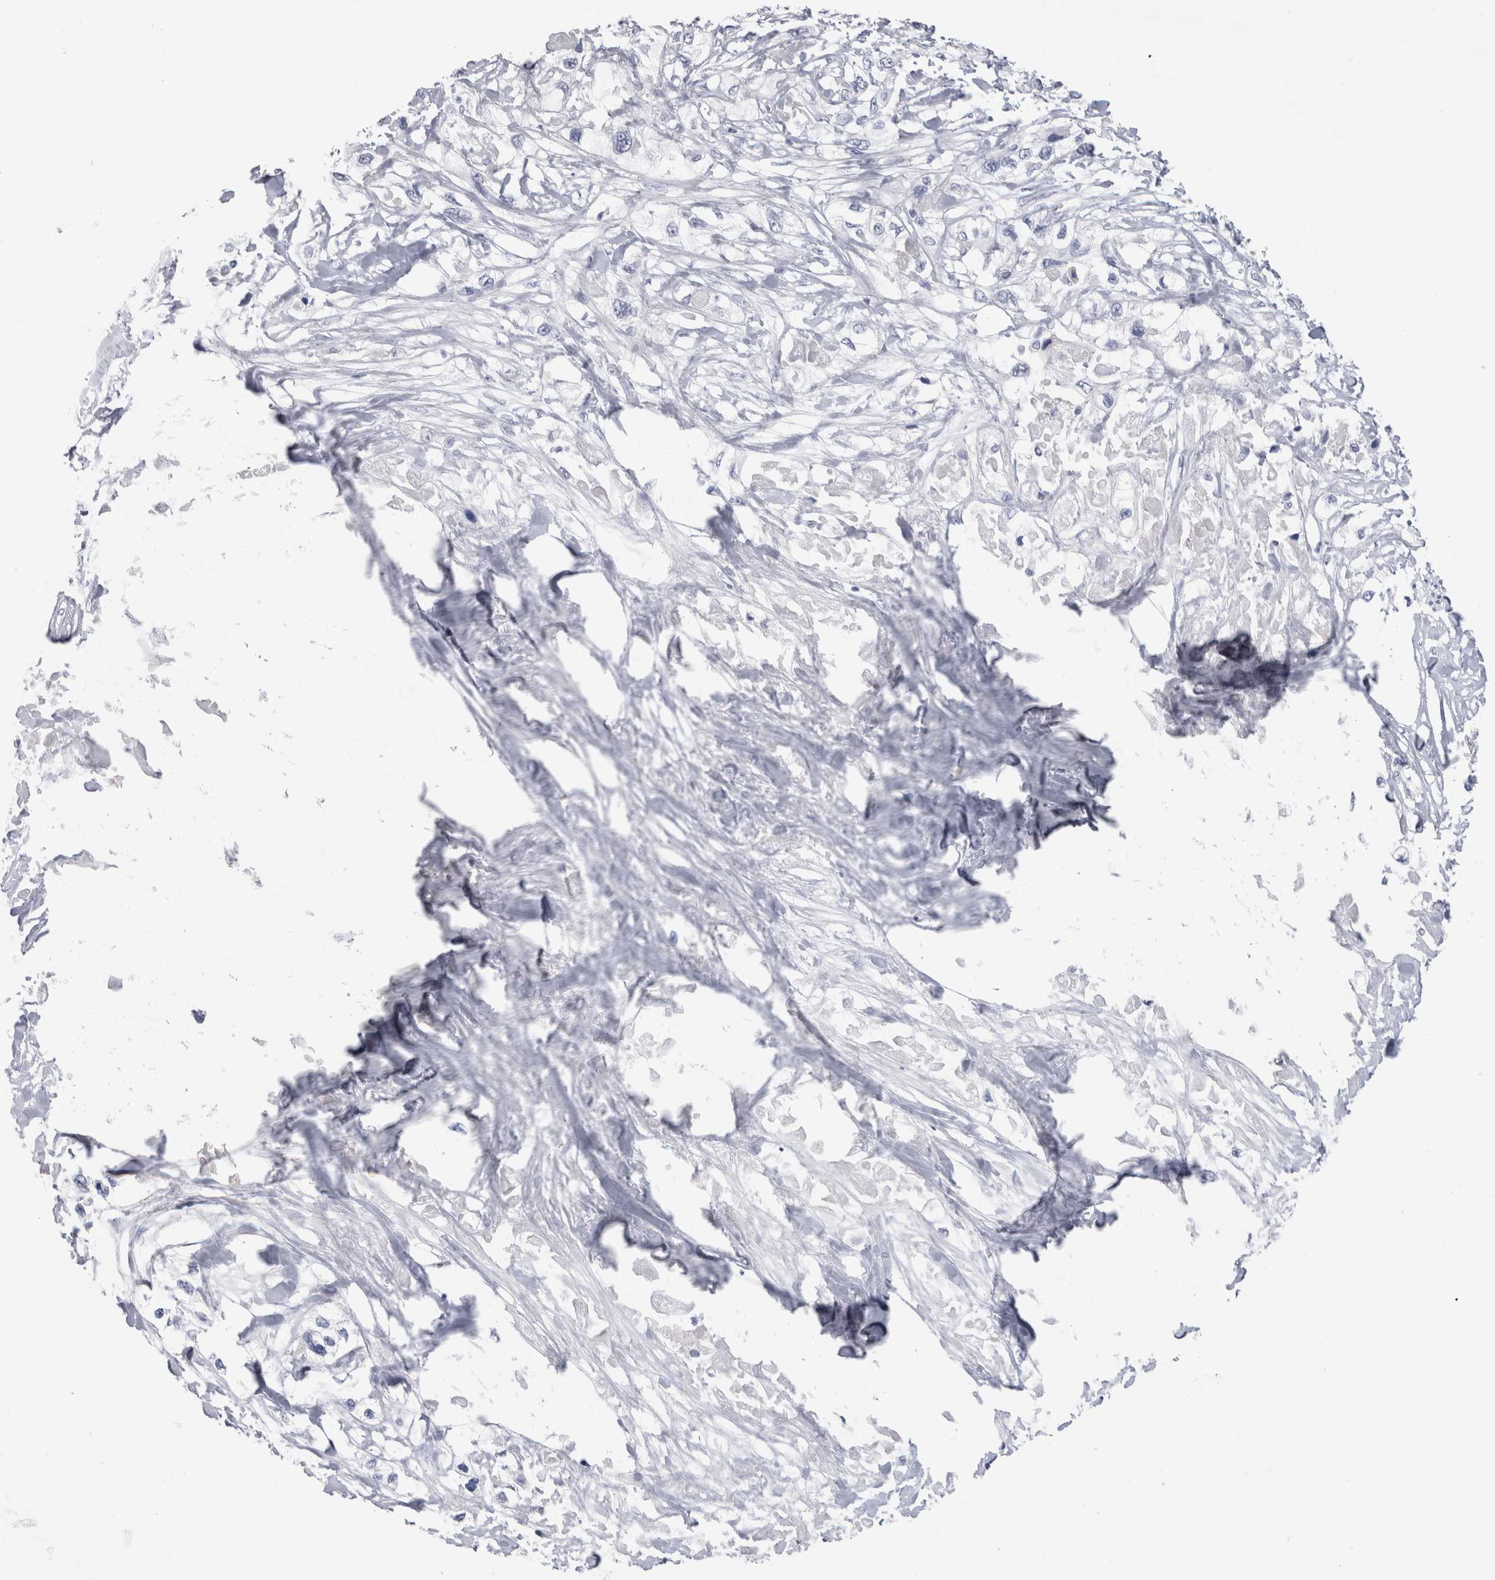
{"staining": {"intensity": "negative", "quantity": "none", "location": "none"}, "tissue": "pancreatic cancer", "cell_type": "Tumor cells", "image_type": "cancer", "snomed": [{"axis": "morphology", "description": "Adenocarcinoma, NOS"}, {"axis": "topography", "description": "Pancreas"}], "caption": "A high-resolution micrograph shows IHC staining of pancreatic cancer, which displays no significant staining in tumor cells.", "gene": "CDH17", "patient": {"sex": "female", "age": 70}}